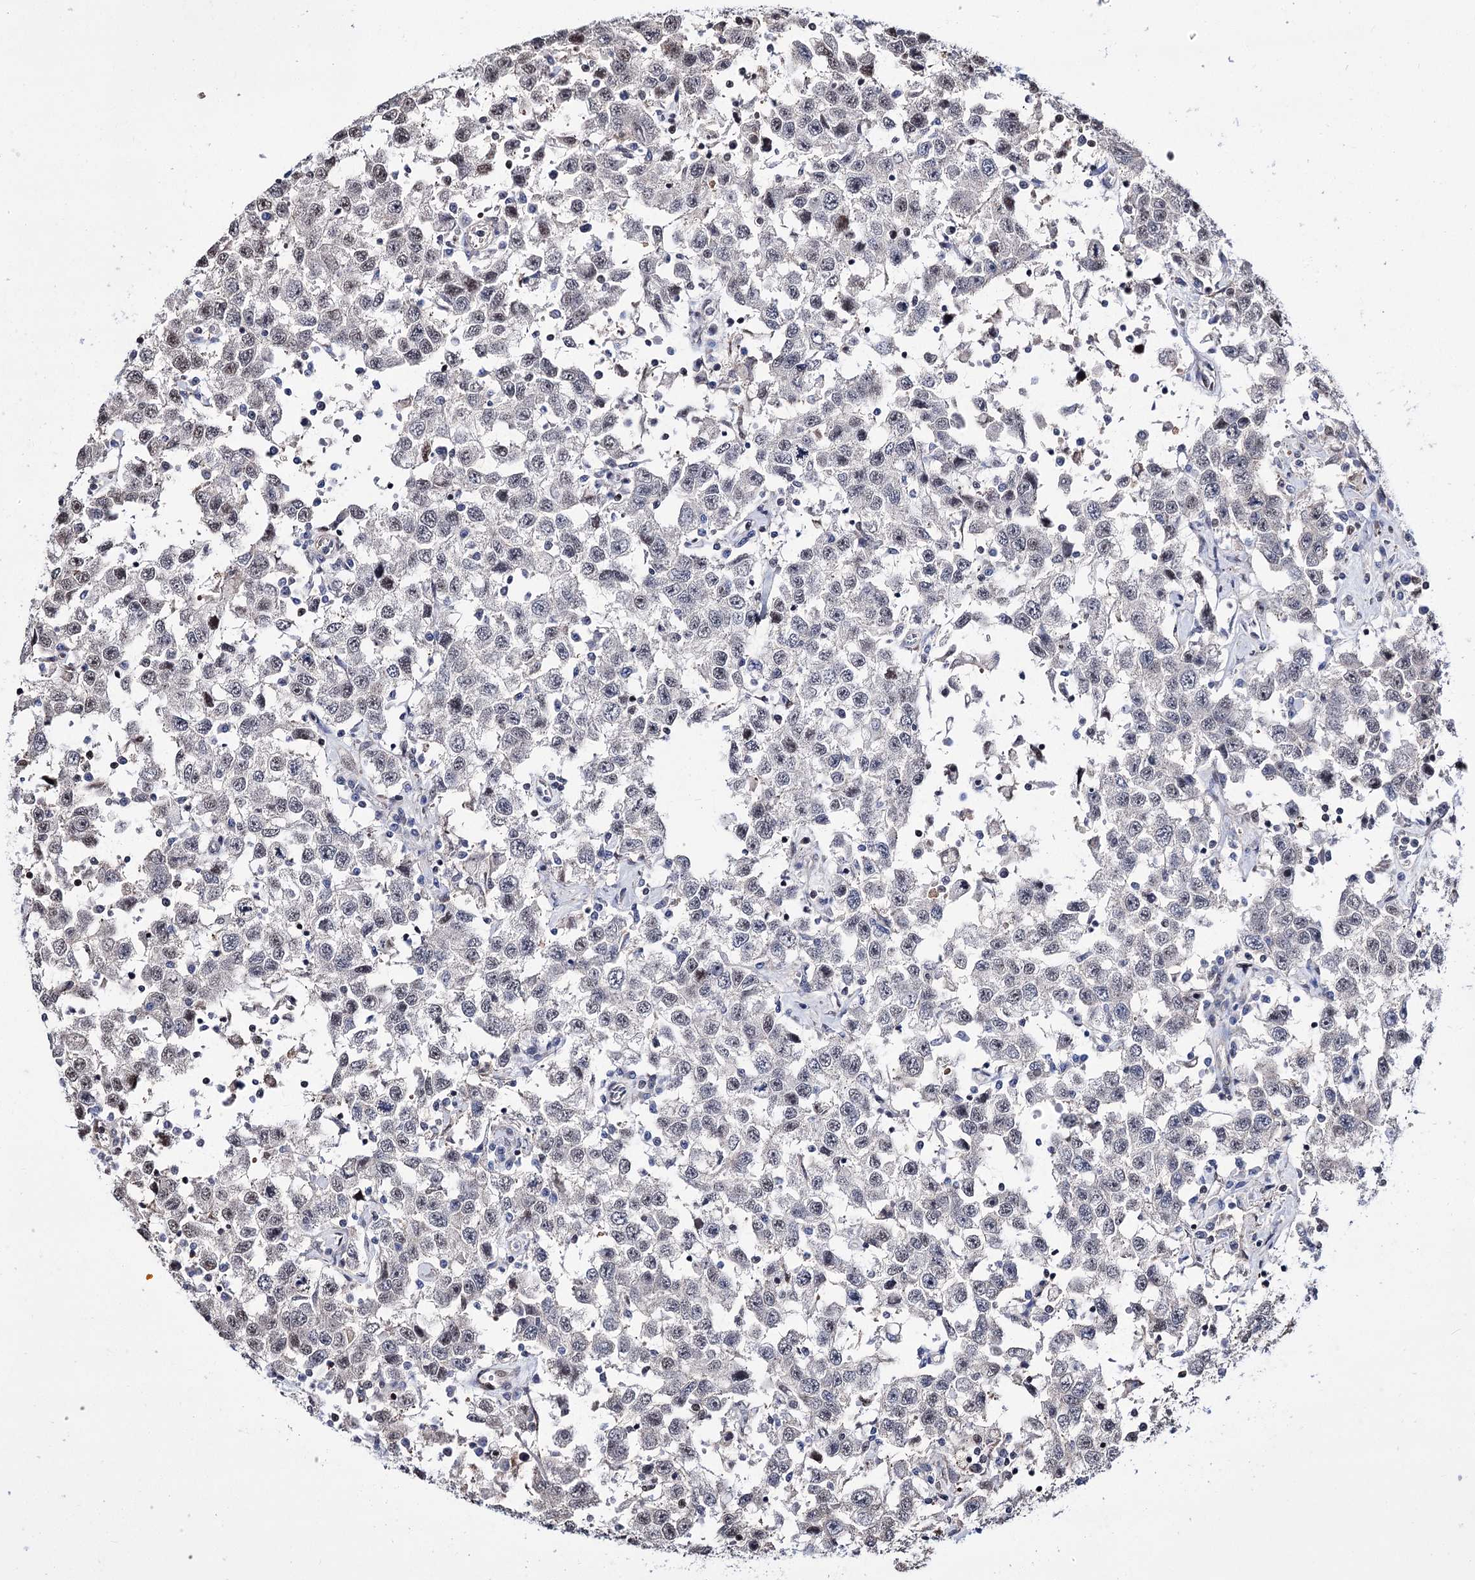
{"staining": {"intensity": "moderate", "quantity": "<25%", "location": "nuclear"}, "tissue": "testis cancer", "cell_type": "Tumor cells", "image_type": "cancer", "snomed": [{"axis": "morphology", "description": "Seminoma, NOS"}, {"axis": "topography", "description": "Testis"}], "caption": "Testis cancer (seminoma) stained with a brown dye displays moderate nuclear positive staining in about <25% of tumor cells.", "gene": "CHMP7", "patient": {"sex": "male", "age": 41}}